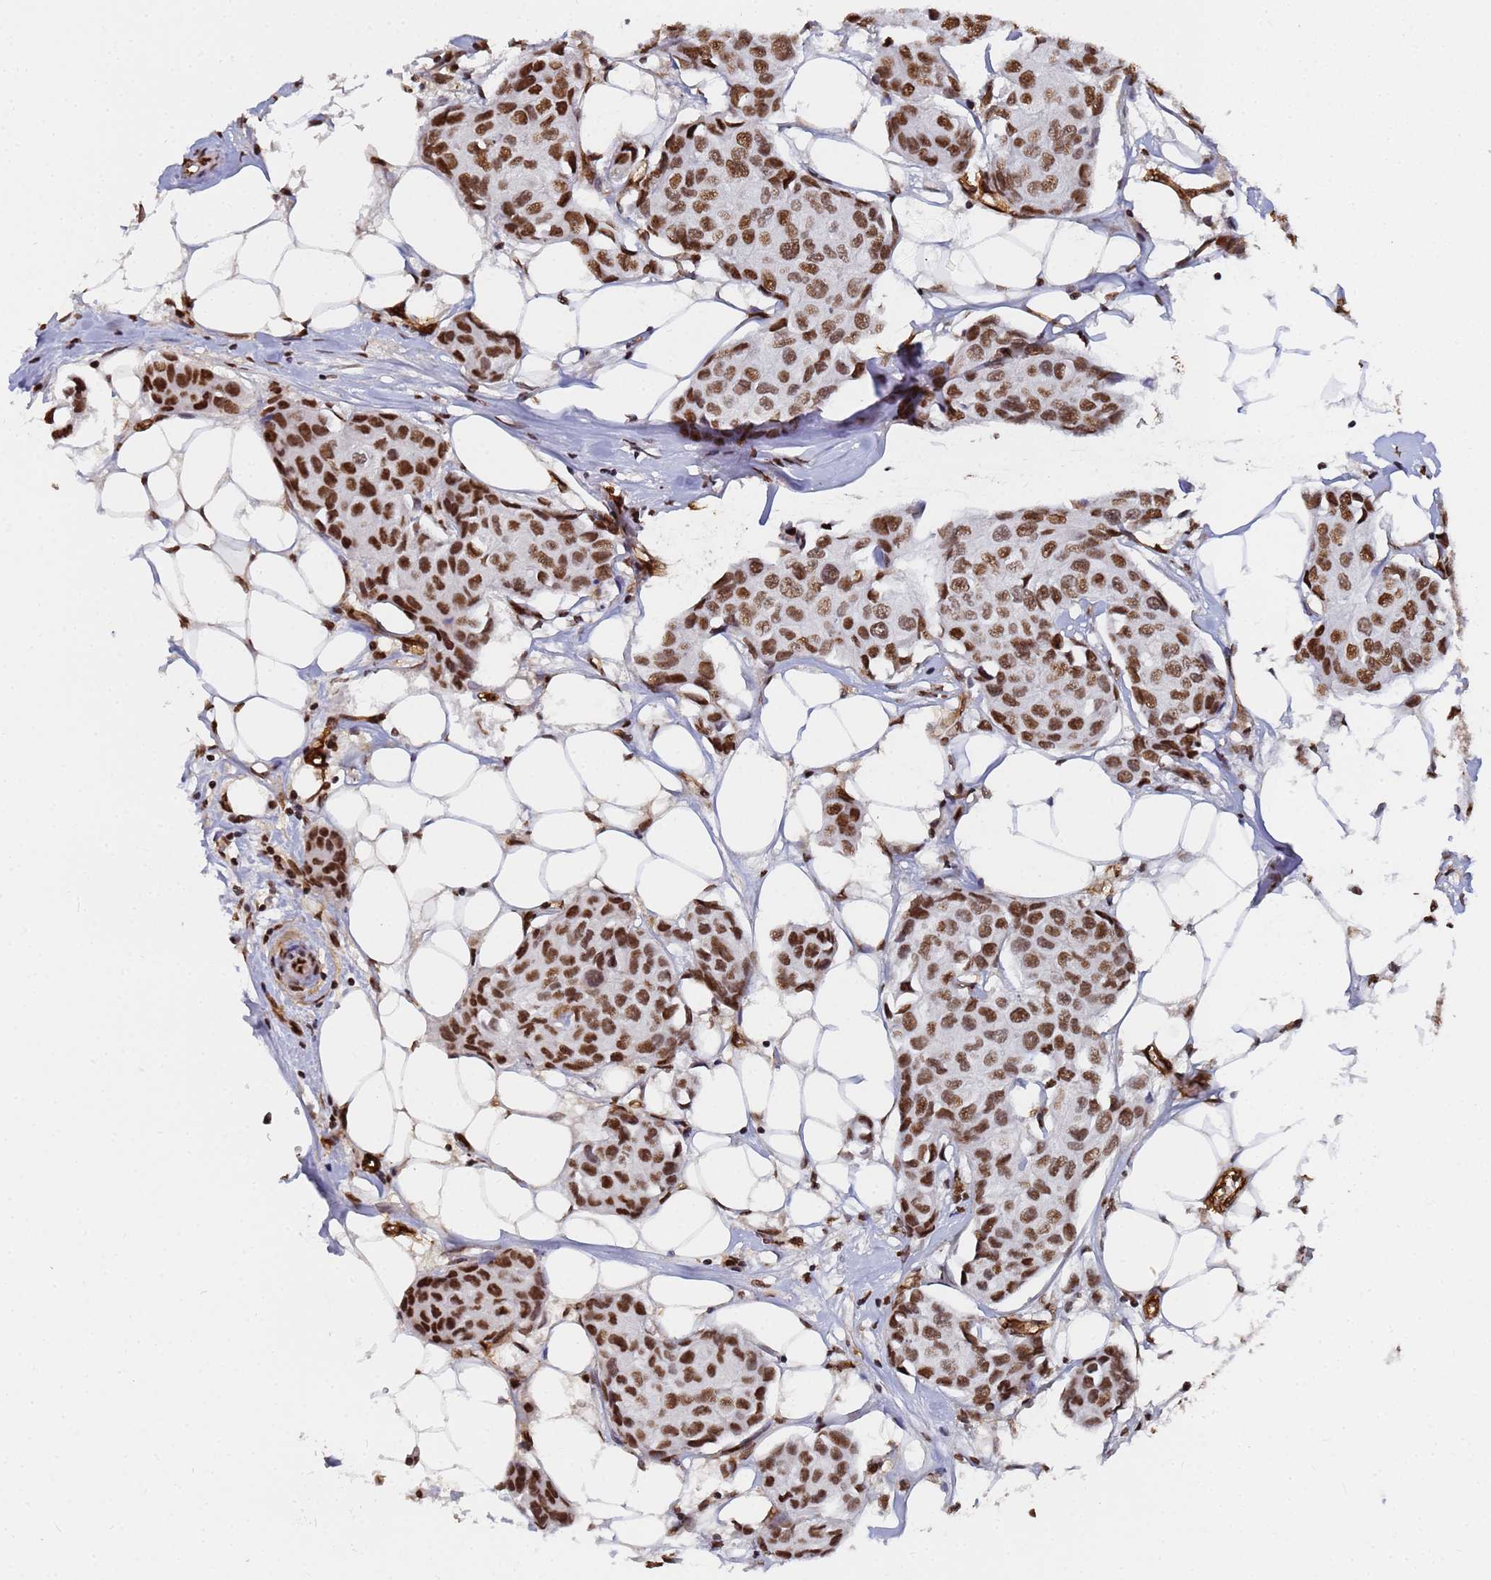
{"staining": {"intensity": "strong", "quantity": ">75%", "location": "nuclear"}, "tissue": "breast cancer", "cell_type": "Tumor cells", "image_type": "cancer", "snomed": [{"axis": "morphology", "description": "Duct carcinoma"}, {"axis": "topography", "description": "Breast"}], "caption": "High-magnification brightfield microscopy of breast cancer stained with DAB (3,3'-diaminobenzidine) (brown) and counterstained with hematoxylin (blue). tumor cells exhibit strong nuclear positivity is appreciated in approximately>75% of cells. The staining was performed using DAB (3,3'-diaminobenzidine), with brown indicating positive protein expression. Nuclei are stained blue with hematoxylin.", "gene": "RAVER2", "patient": {"sex": "female", "age": 80}}